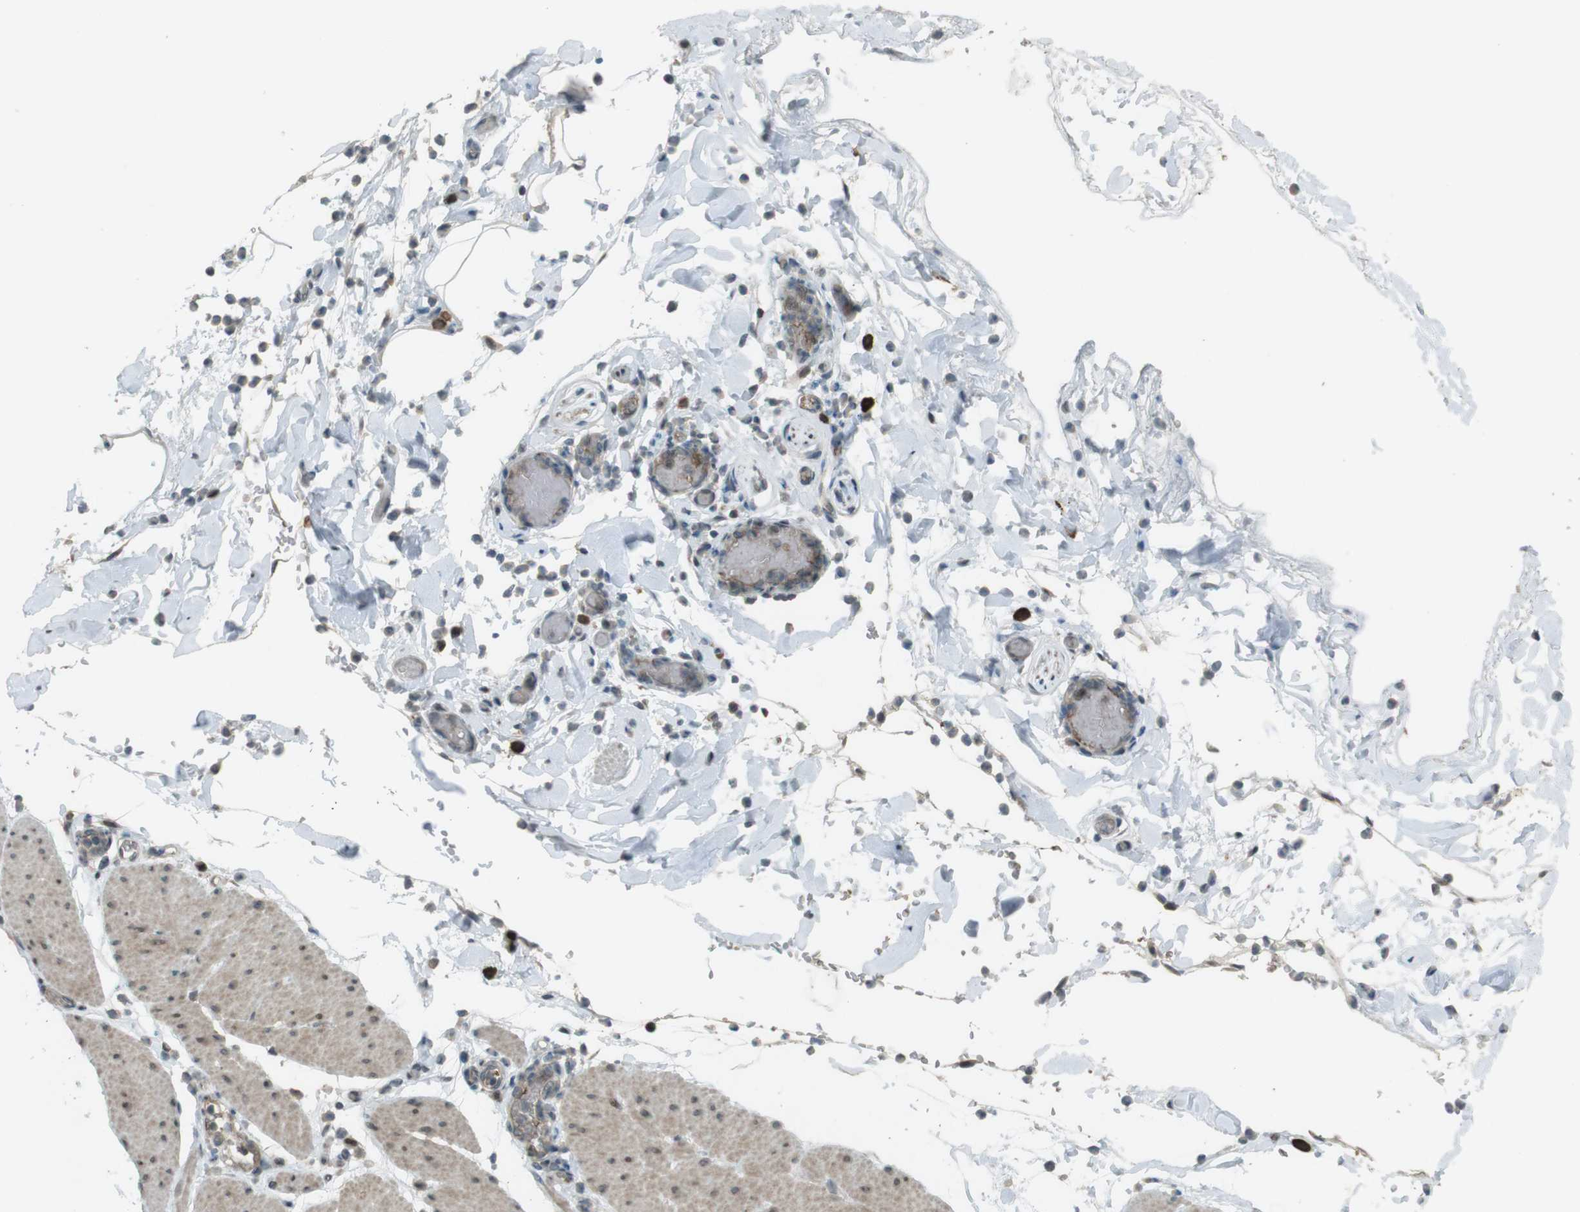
{"staining": {"intensity": "weak", "quantity": ">75%", "location": "cytoplasmic/membranous"}, "tissue": "smooth muscle", "cell_type": "Smooth muscle cells", "image_type": "normal", "snomed": [{"axis": "morphology", "description": "Normal tissue, NOS"}, {"axis": "topography", "description": "Smooth muscle"}, {"axis": "topography", "description": "Colon"}], "caption": "Immunohistochemical staining of unremarkable human smooth muscle shows low levels of weak cytoplasmic/membranous staining in about >75% of smooth muscle cells. Nuclei are stained in blue.", "gene": "SLITRK5", "patient": {"sex": "male", "age": 67}}